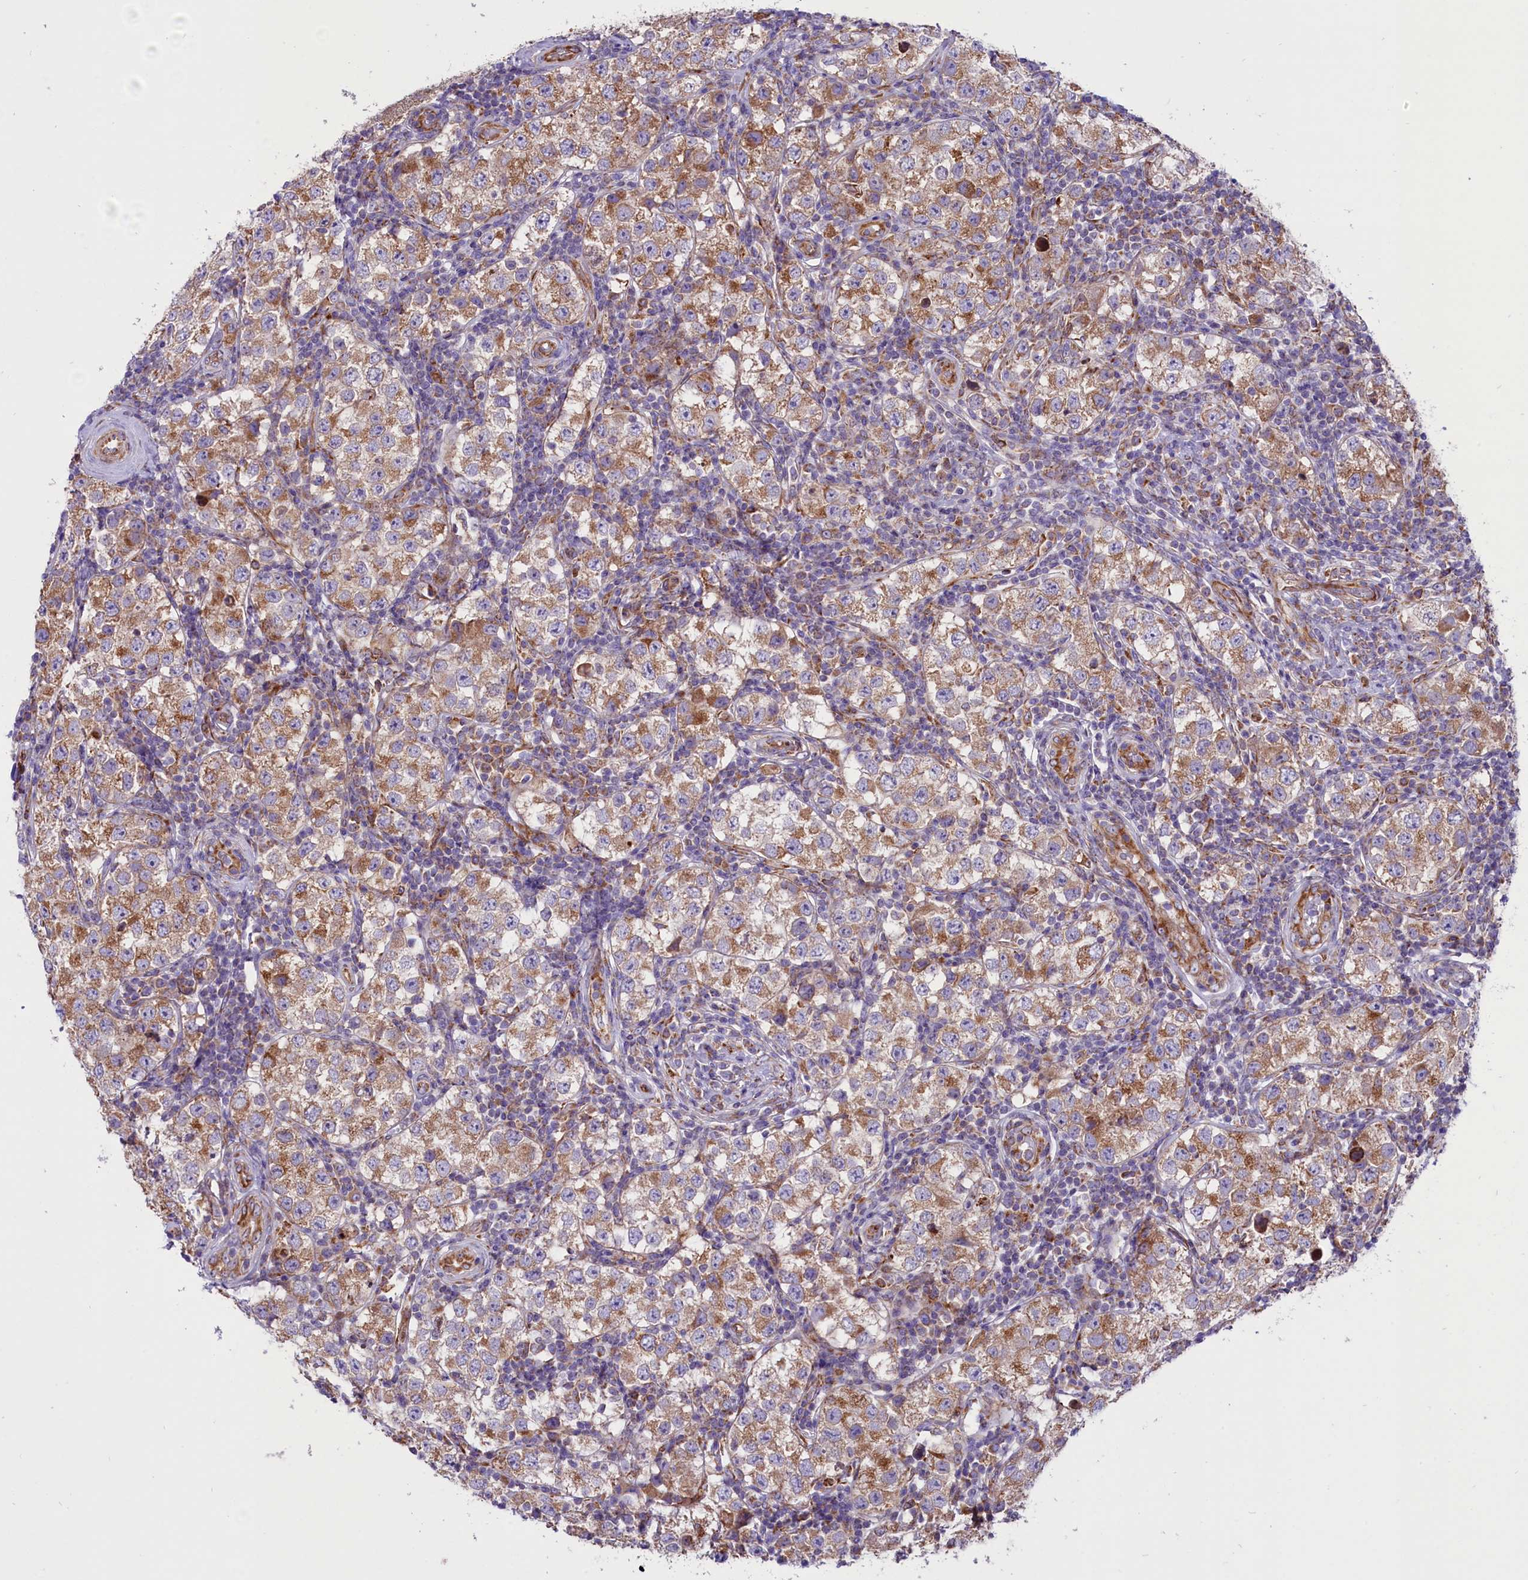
{"staining": {"intensity": "moderate", "quantity": ">75%", "location": "cytoplasmic/membranous"}, "tissue": "testis cancer", "cell_type": "Tumor cells", "image_type": "cancer", "snomed": [{"axis": "morphology", "description": "Seminoma, NOS"}, {"axis": "topography", "description": "Testis"}], "caption": "Immunohistochemical staining of testis seminoma shows medium levels of moderate cytoplasmic/membranous positivity in approximately >75% of tumor cells.", "gene": "PTPRU", "patient": {"sex": "male", "age": 34}}